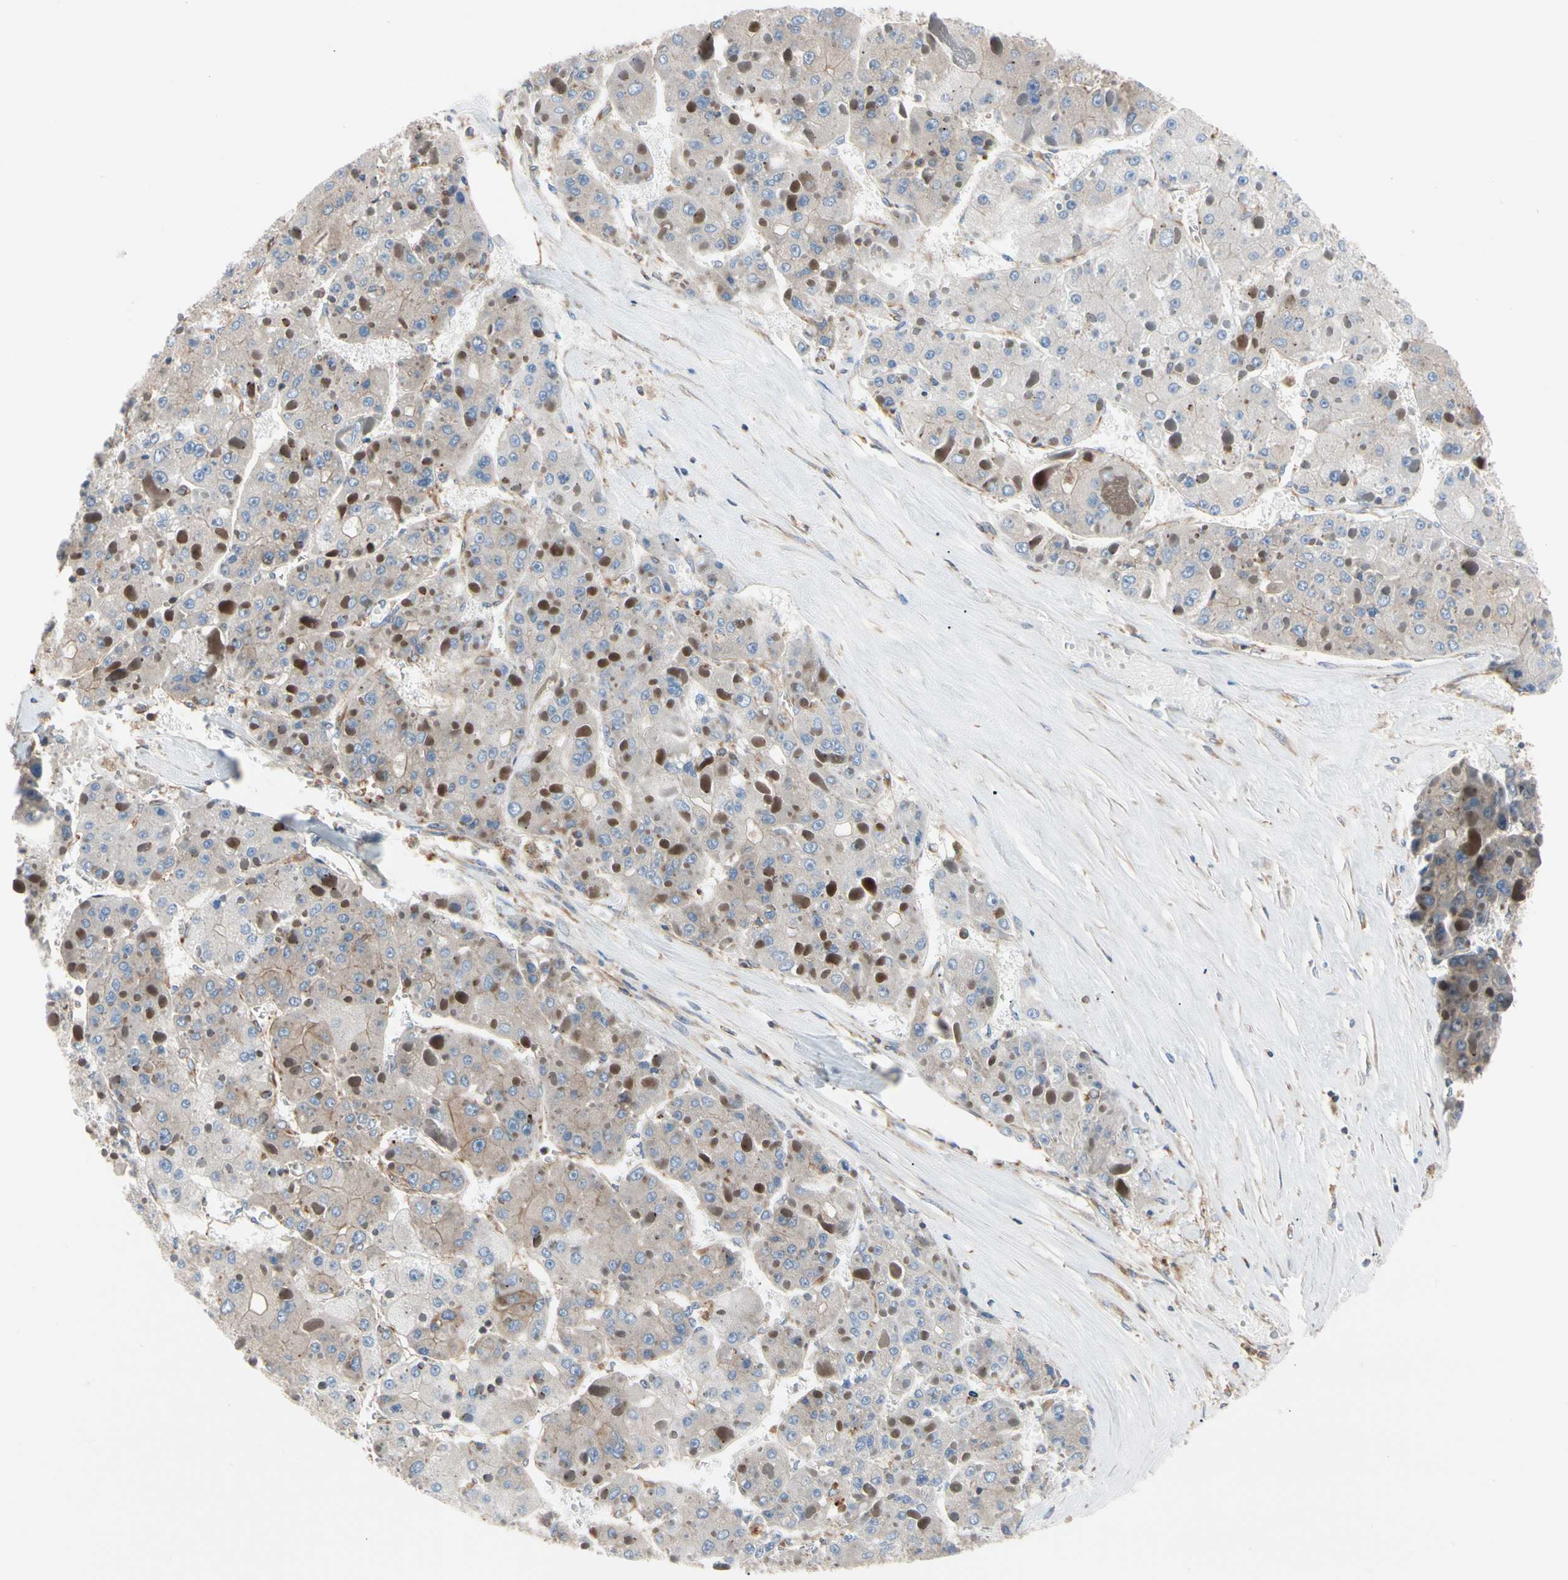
{"staining": {"intensity": "weak", "quantity": "25%-75%", "location": "cytoplasmic/membranous"}, "tissue": "liver cancer", "cell_type": "Tumor cells", "image_type": "cancer", "snomed": [{"axis": "morphology", "description": "Carcinoma, Hepatocellular, NOS"}, {"axis": "topography", "description": "Liver"}], "caption": "Brown immunohistochemical staining in liver hepatocellular carcinoma reveals weak cytoplasmic/membranous staining in about 25%-75% of tumor cells. (Brightfield microscopy of DAB IHC at high magnification).", "gene": "ROCK1", "patient": {"sex": "female", "age": 73}}